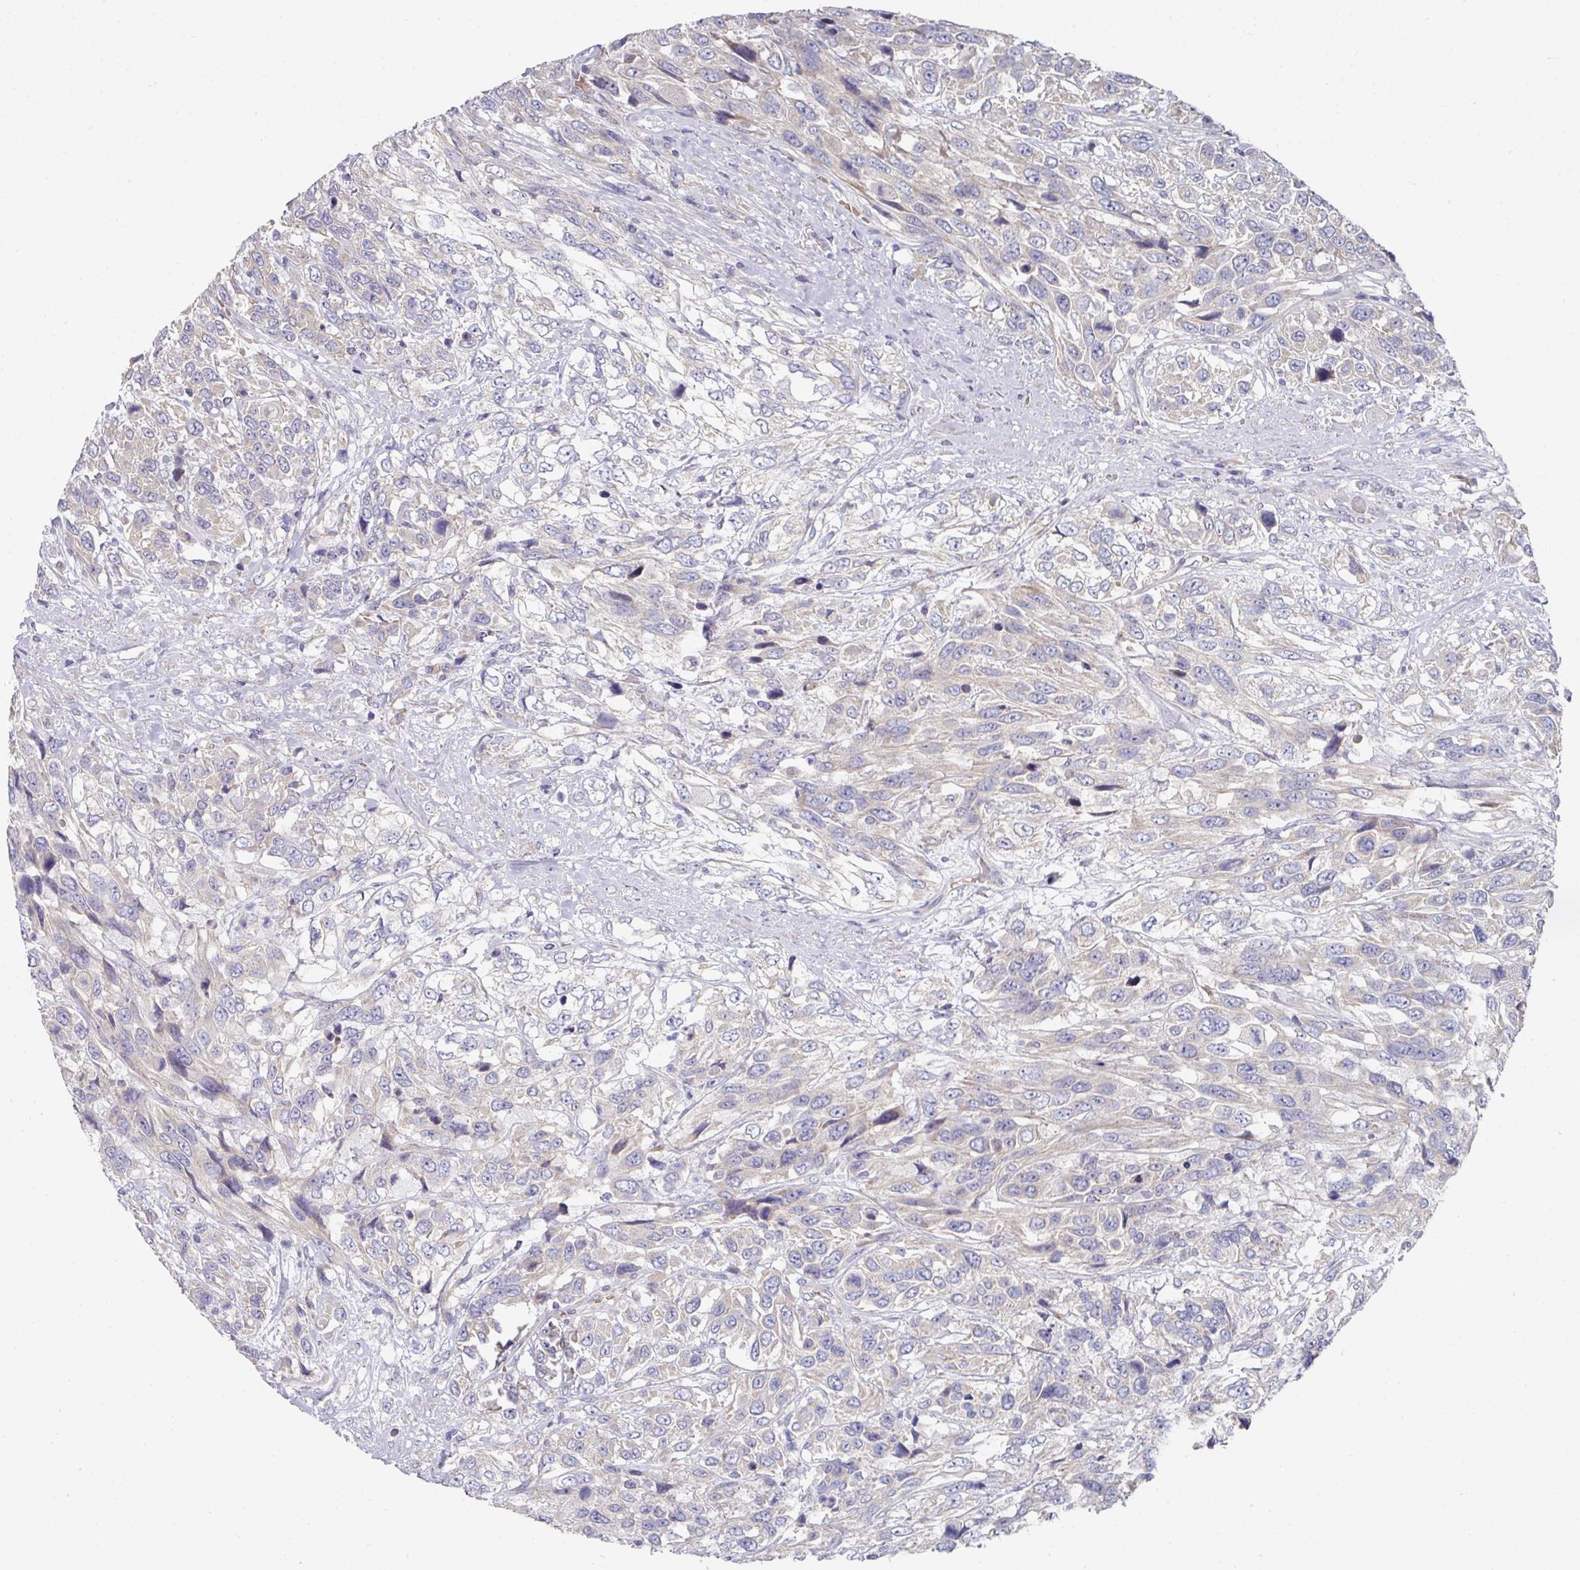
{"staining": {"intensity": "negative", "quantity": "none", "location": "none"}, "tissue": "urothelial cancer", "cell_type": "Tumor cells", "image_type": "cancer", "snomed": [{"axis": "morphology", "description": "Urothelial carcinoma, High grade"}, {"axis": "topography", "description": "Urinary bladder"}], "caption": "Micrograph shows no protein expression in tumor cells of urothelial cancer tissue.", "gene": "PYROXD2", "patient": {"sex": "female", "age": 70}}